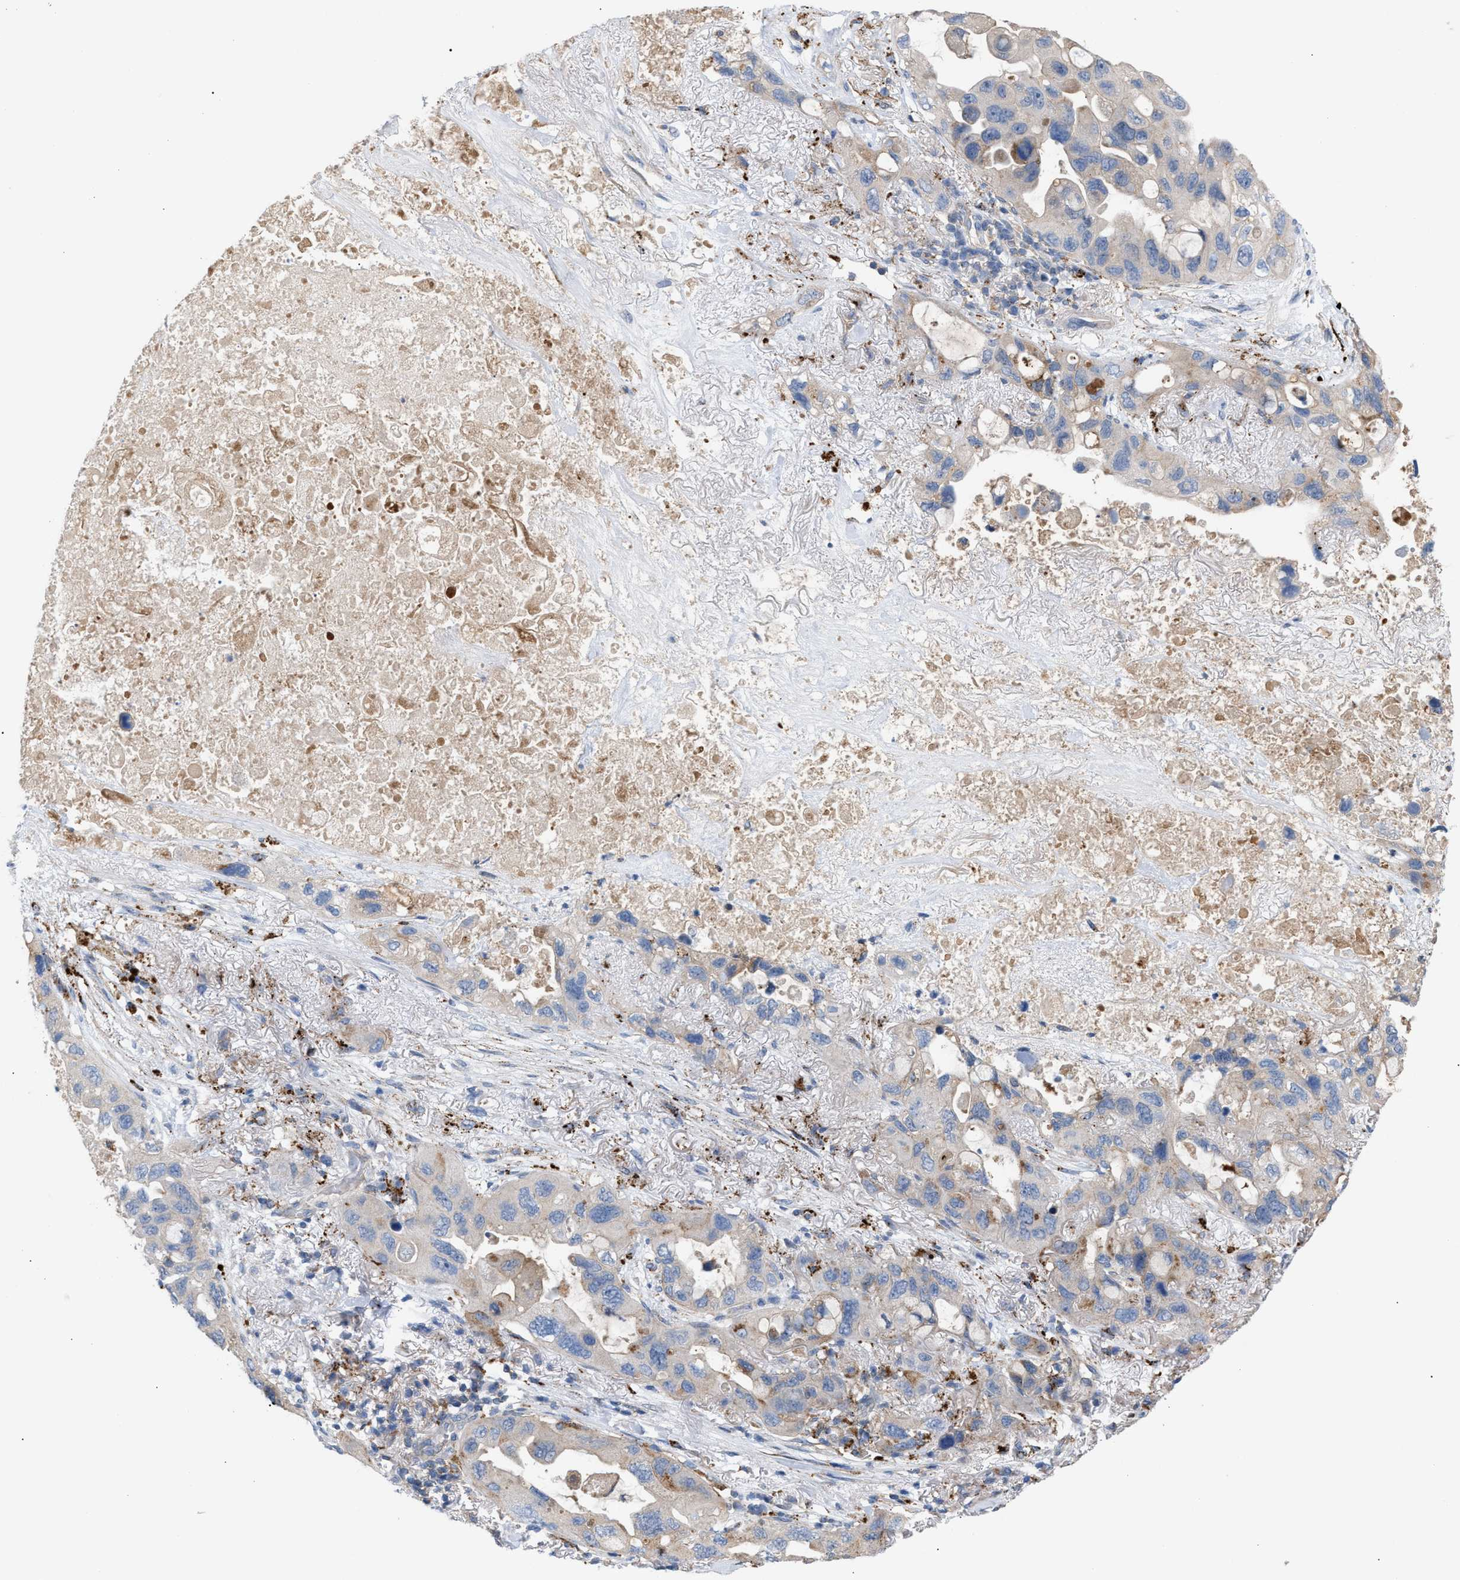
{"staining": {"intensity": "moderate", "quantity": "<25%", "location": "cytoplasmic/membranous"}, "tissue": "lung cancer", "cell_type": "Tumor cells", "image_type": "cancer", "snomed": [{"axis": "morphology", "description": "Squamous cell carcinoma, NOS"}, {"axis": "topography", "description": "Lung"}], "caption": "A photomicrograph of lung cancer stained for a protein exhibits moderate cytoplasmic/membranous brown staining in tumor cells.", "gene": "MBTD1", "patient": {"sex": "female", "age": 73}}